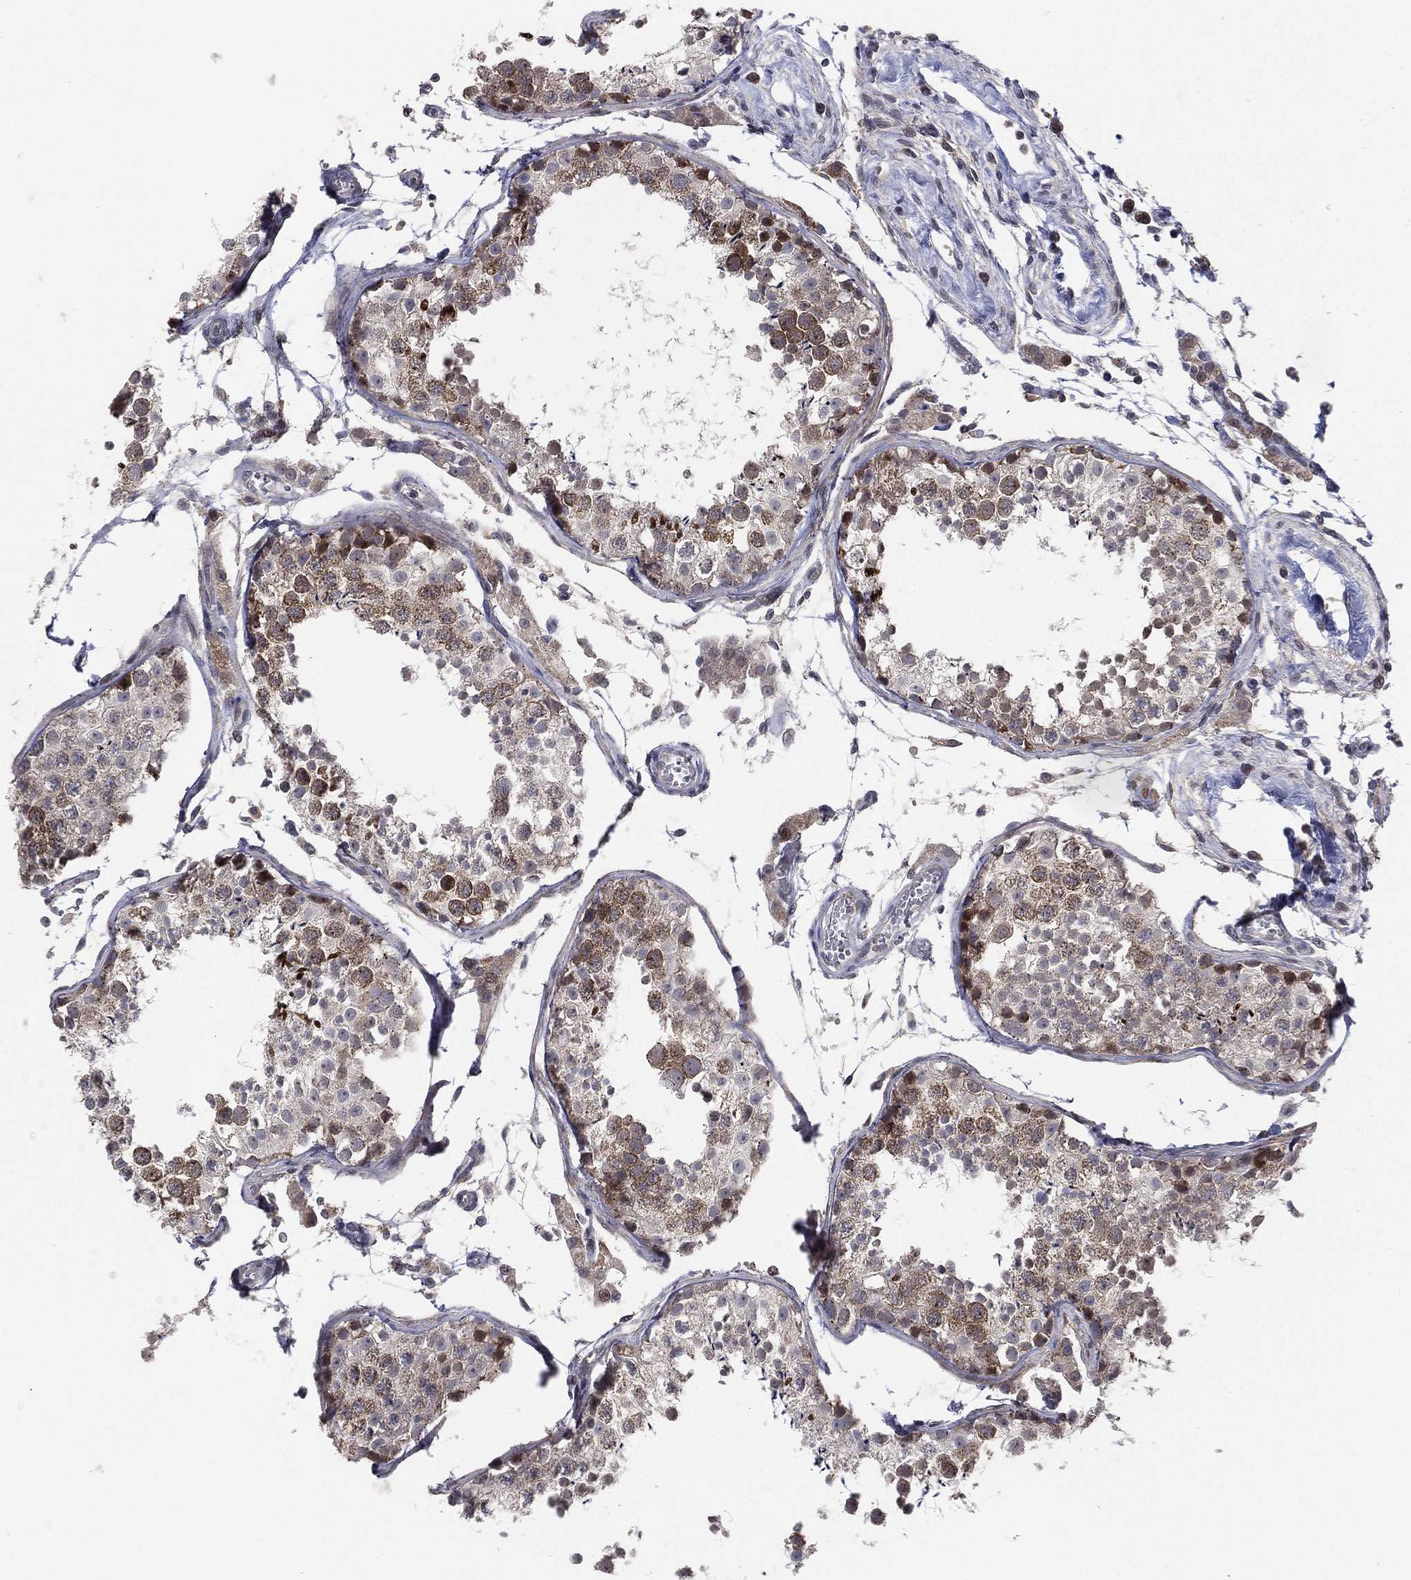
{"staining": {"intensity": "strong", "quantity": "<25%", "location": "cytoplasmic/membranous,nuclear"}, "tissue": "testis", "cell_type": "Cells in seminiferous ducts", "image_type": "normal", "snomed": [{"axis": "morphology", "description": "Normal tissue, NOS"}, {"axis": "topography", "description": "Testis"}], "caption": "Immunohistochemistry photomicrograph of unremarkable testis: testis stained using immunohistochemistry (IHC) exhibits medium levels of strong protein expression localized specifically in the cytoplasmic/membranous,nuclear of cells in seminiferous ducts, appearing as a cytoplasmic/membranous,nuclear brown color.", "gene": "KAT14", "patient": {"sex": "male", "age": 29}}